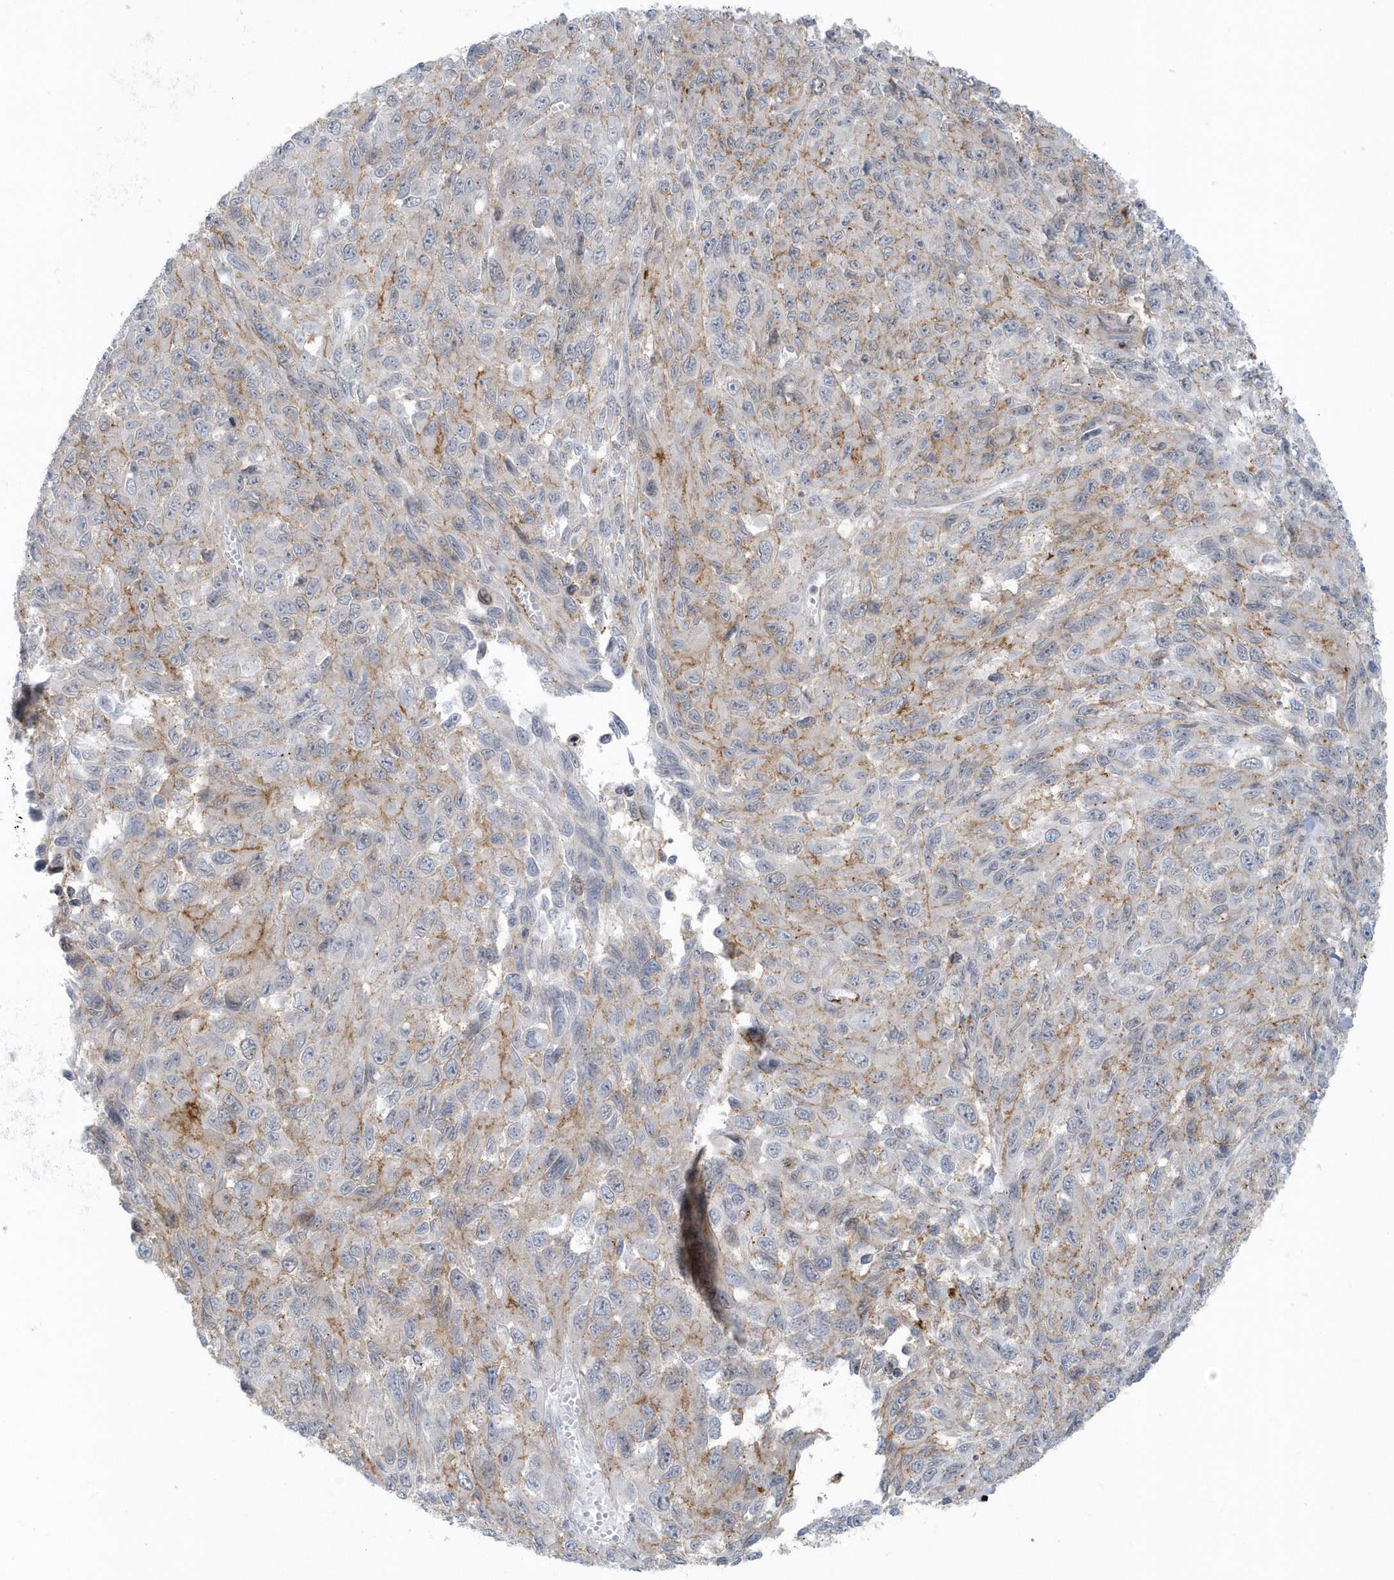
{"staining": {"intensity": "moderate", "quantity": "<25%", "location": "cytoplasmic/membranous"}, "tissue": "melanoma", "cell_type": "Tumor cells", "image_type": "cancer", "snomed": [{"axis": "morphology", "description": "Malignant melanoma, NOS"}, {"axis": "topography", "description": "Skin"}], "caption": "The immunohistochemical stain highlights moderate cytoplasmic/membranous expression in tumor cells of malignant melanoma tissue. (DAB = brown stain, brightfield microscopy at high magnification).", "gene": "CACNB2", "patient": {"sex": "female", "age": 96}}